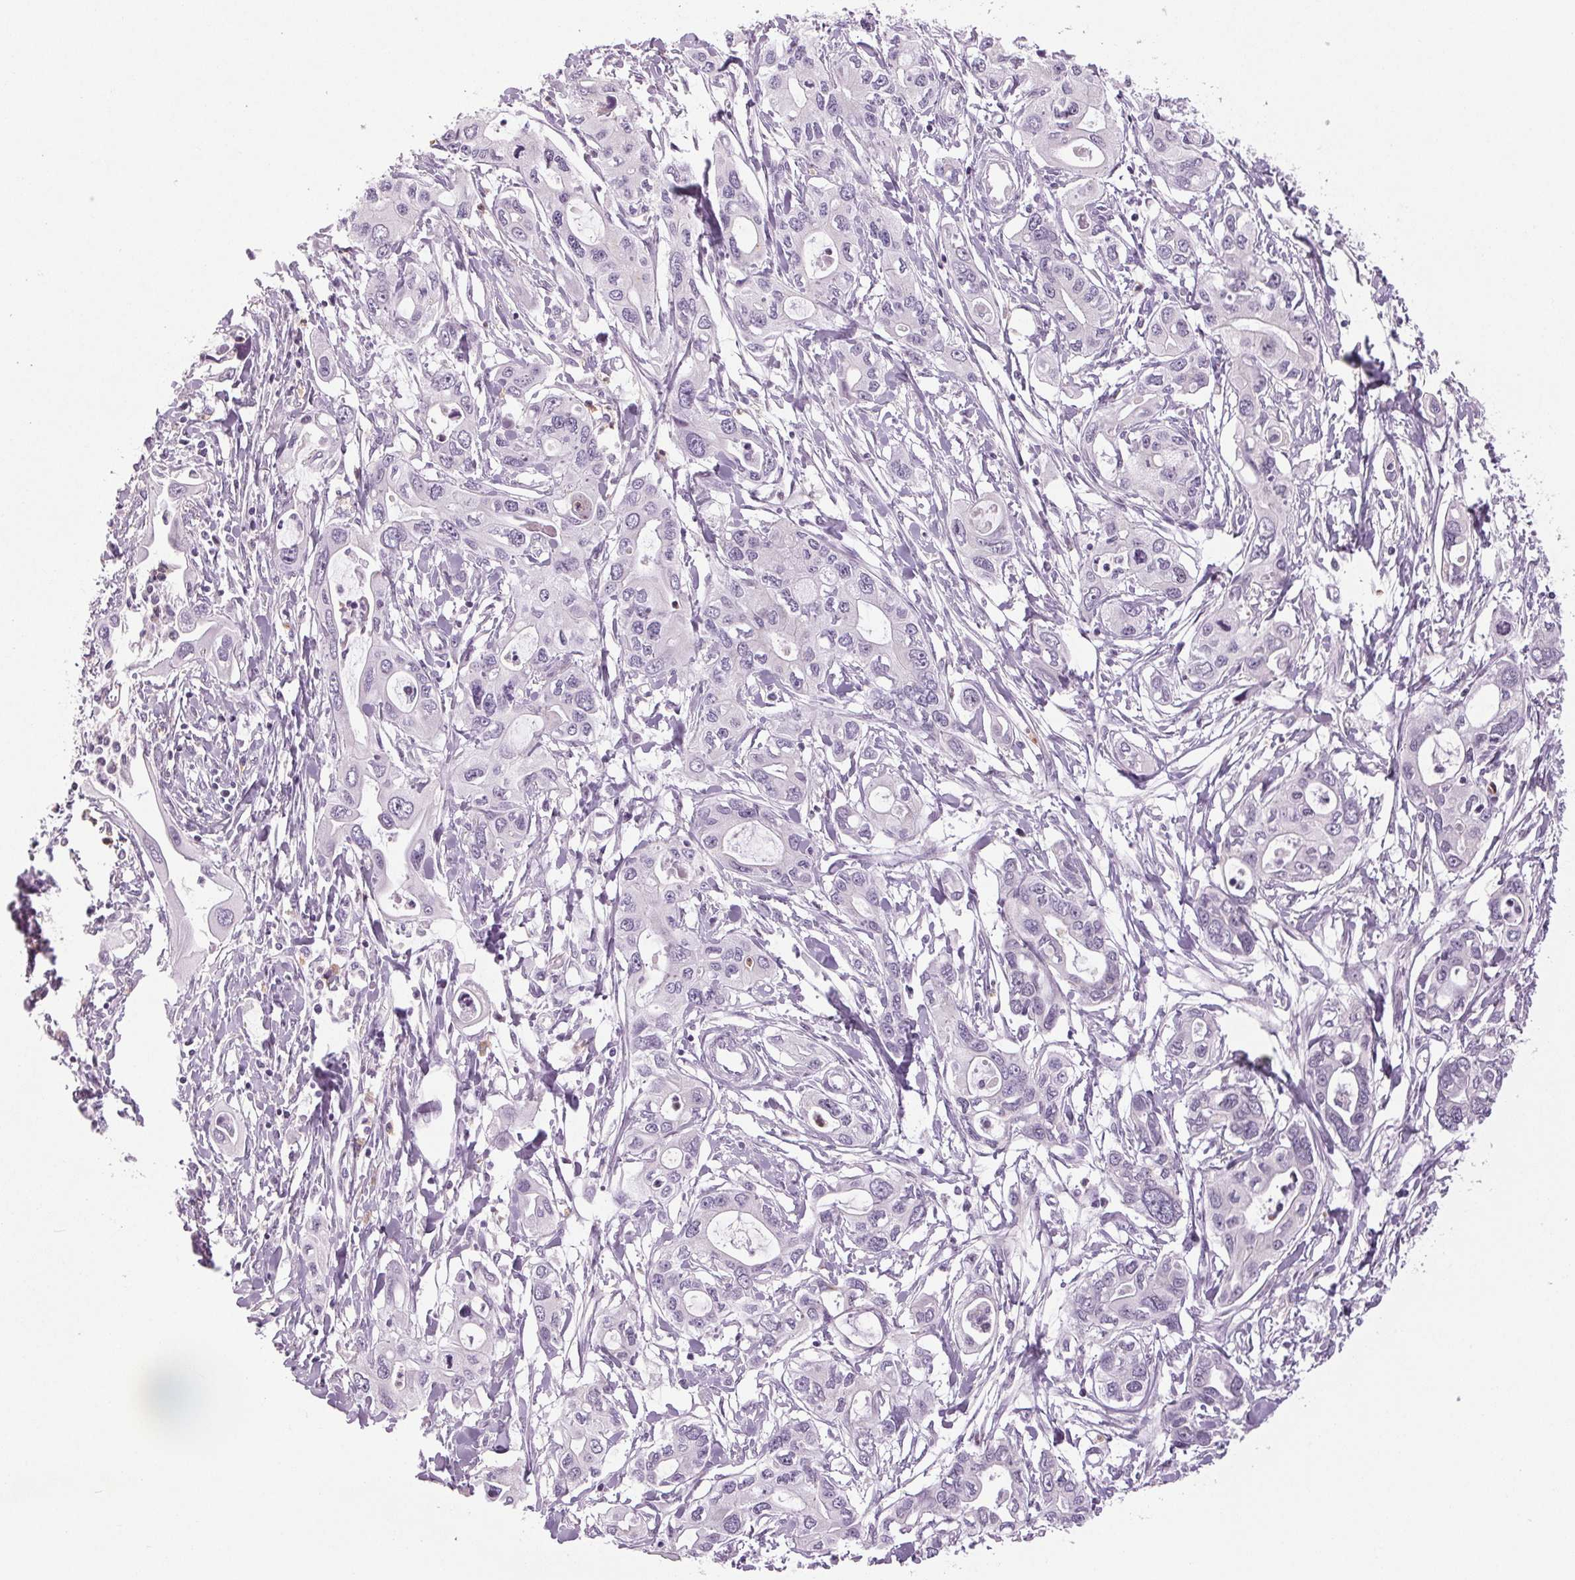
{"staining": {"intensity": "negative", "quantity": "none", "location": "none"}, "tissue": "pancreatic cancer", "cell_type": "Tumor cells", "image_type": "cancer", "snomed": [{"axis": "morphology", "description": "Adenocarcinoma, NOS"}, {"axis": "topography", "description": "Pancreas"}], "caption": "The immunohistochemistry micrograph has no significant expression in tumor cells of pancreatic cancer tissue.", "gene": "SMIM6", "patient": {"sex": "male", "age": 60}}